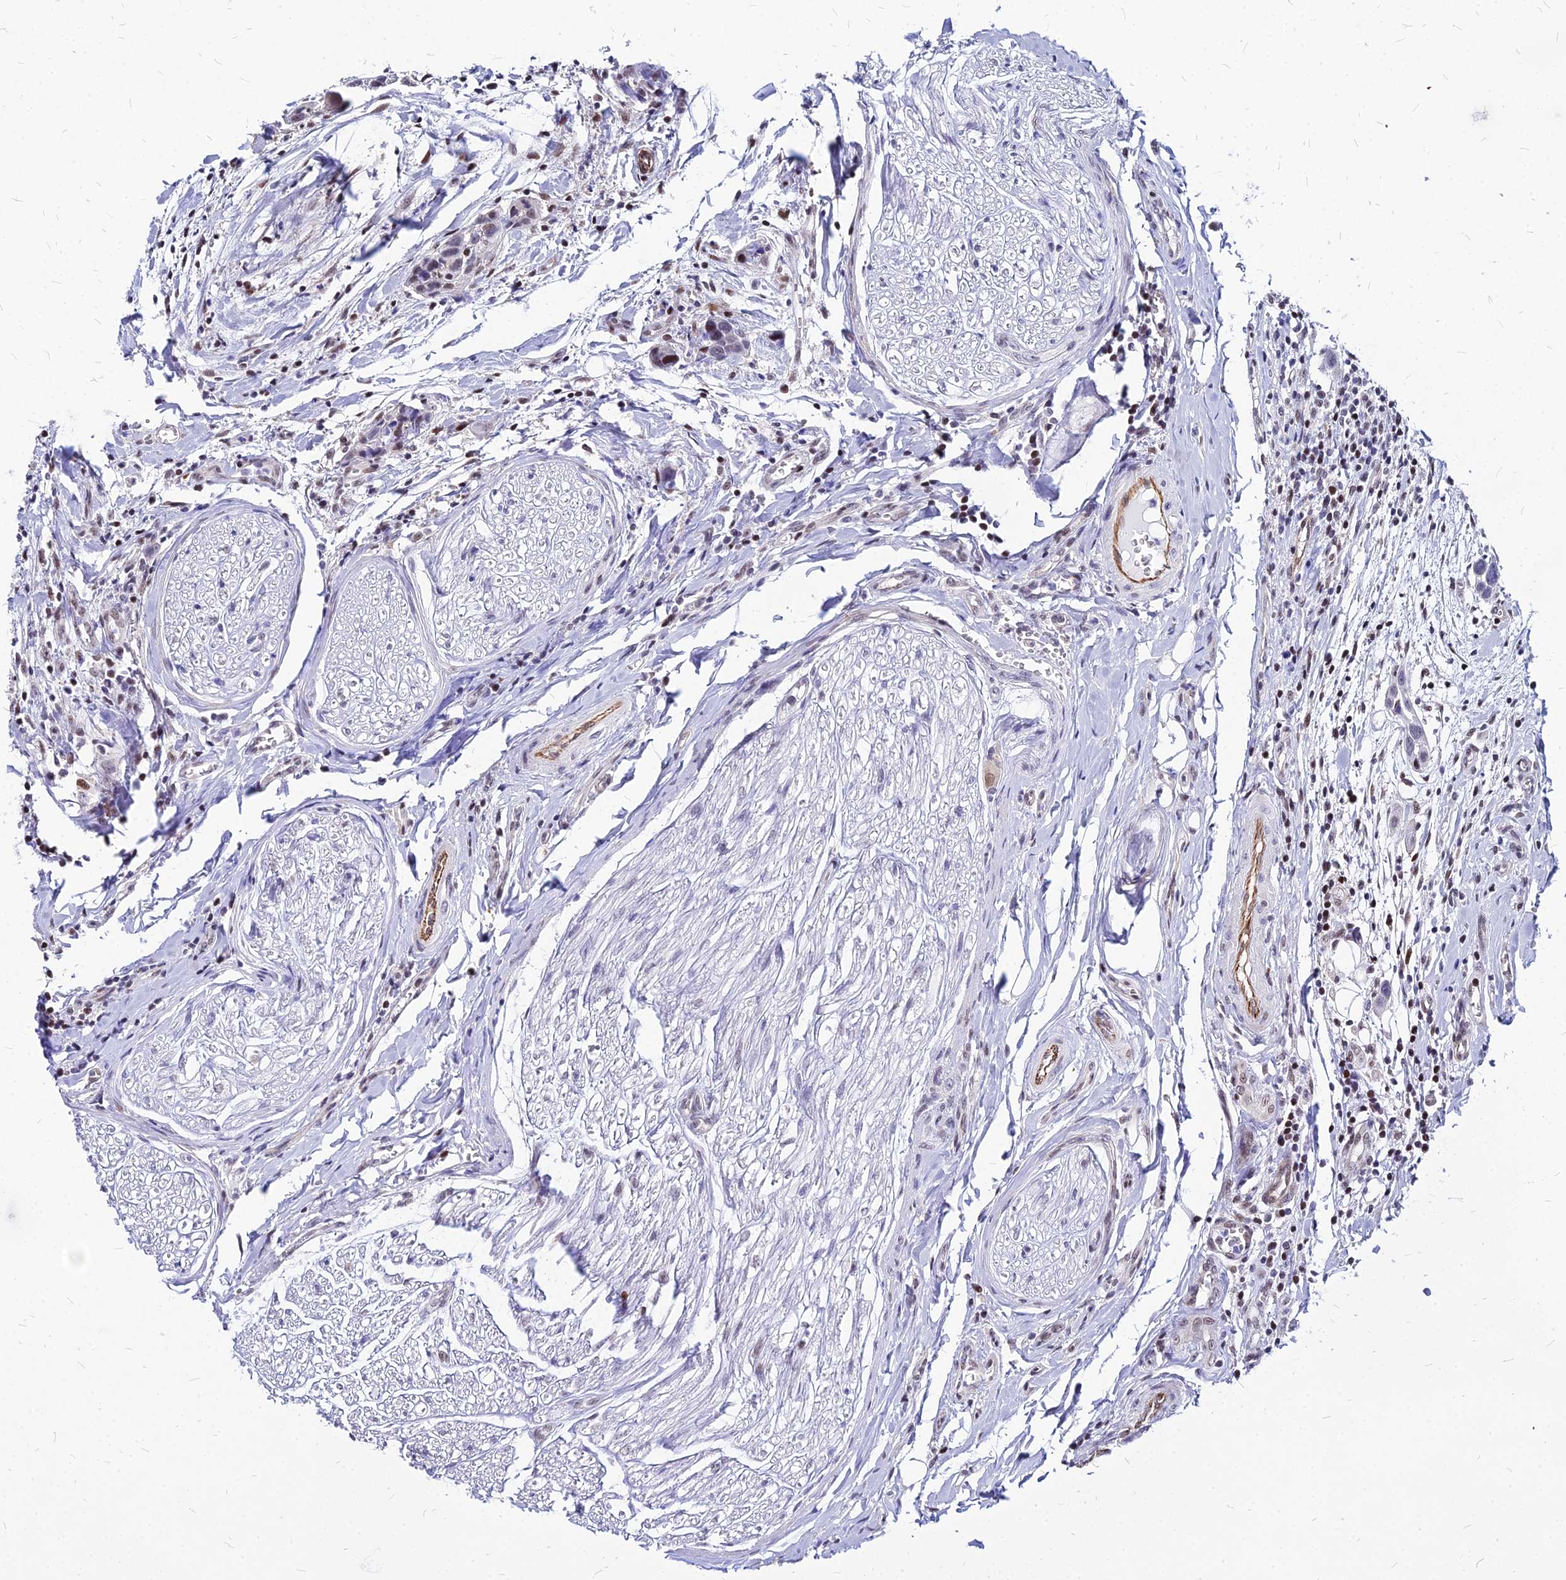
{"staining": {"intensity": "moderate", "quantity": "<25%", "location": "nuclear"}, "tissue": "head and neck cancer", "cell_type": "Tumor cells", "image_type": "cancer", "snomed": [{"axis": "morphology", "description": "Squamous cell carcinoma, NOS"}, {"axis": "topography", "description": "Oral tissue"}, {"axis": "topography", "description": "Head-Neck"}], "caption": "This micrograph reveals head and neck cancer stained with IHC to label a protein in brown. The nuclear of tumor cells show moderate positivity for the protein. Nuclei are counter-stained blue.", "gene": "FDX2", "patient": {"sex": "female", "age": 50}}